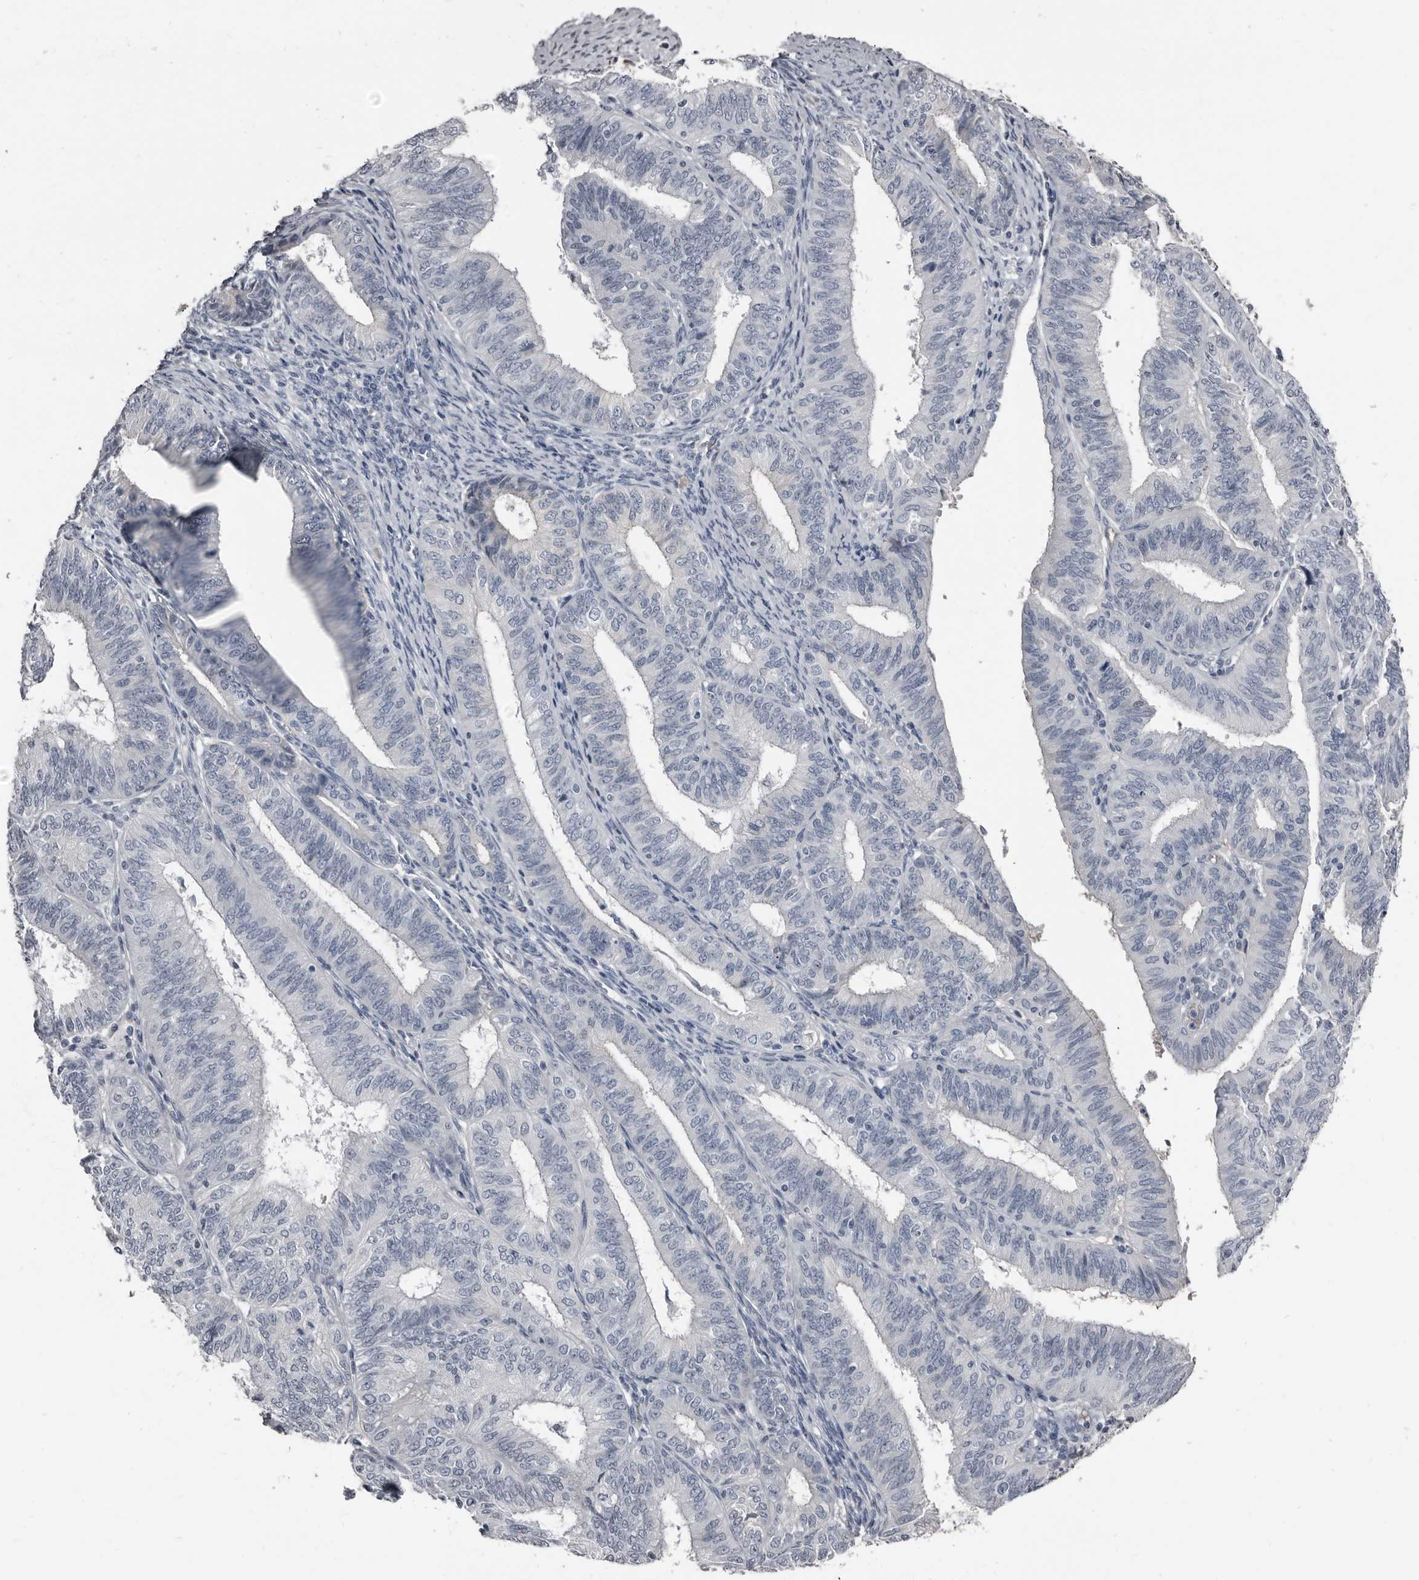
{"staining": {"intensity": "negative", "quantity": "none", "location": "none"}, "tissue": "endometrial cancer", "cell_type": "Tumor cells", "image_type": "cancer", "snomed": [{"axis": "morphology", "description": "Adenocarcinoma, NOS"}, {"axis": "topography", "description": "Endometrium"}], "caption": "This micrograph is of adenocarcinoma (endometrial) stained with immunohistochemistry to label a protein in brown with the nuclei are counter-stained blue. There is no staining in tumor cells. The staining is performed using DAB (3,3'-diaminobenzidine) brown chromogen with nuclei counter-stained in using hematoxylin.", "gene": "GREB1", "patient": {"sex": "female", "age": 51}}